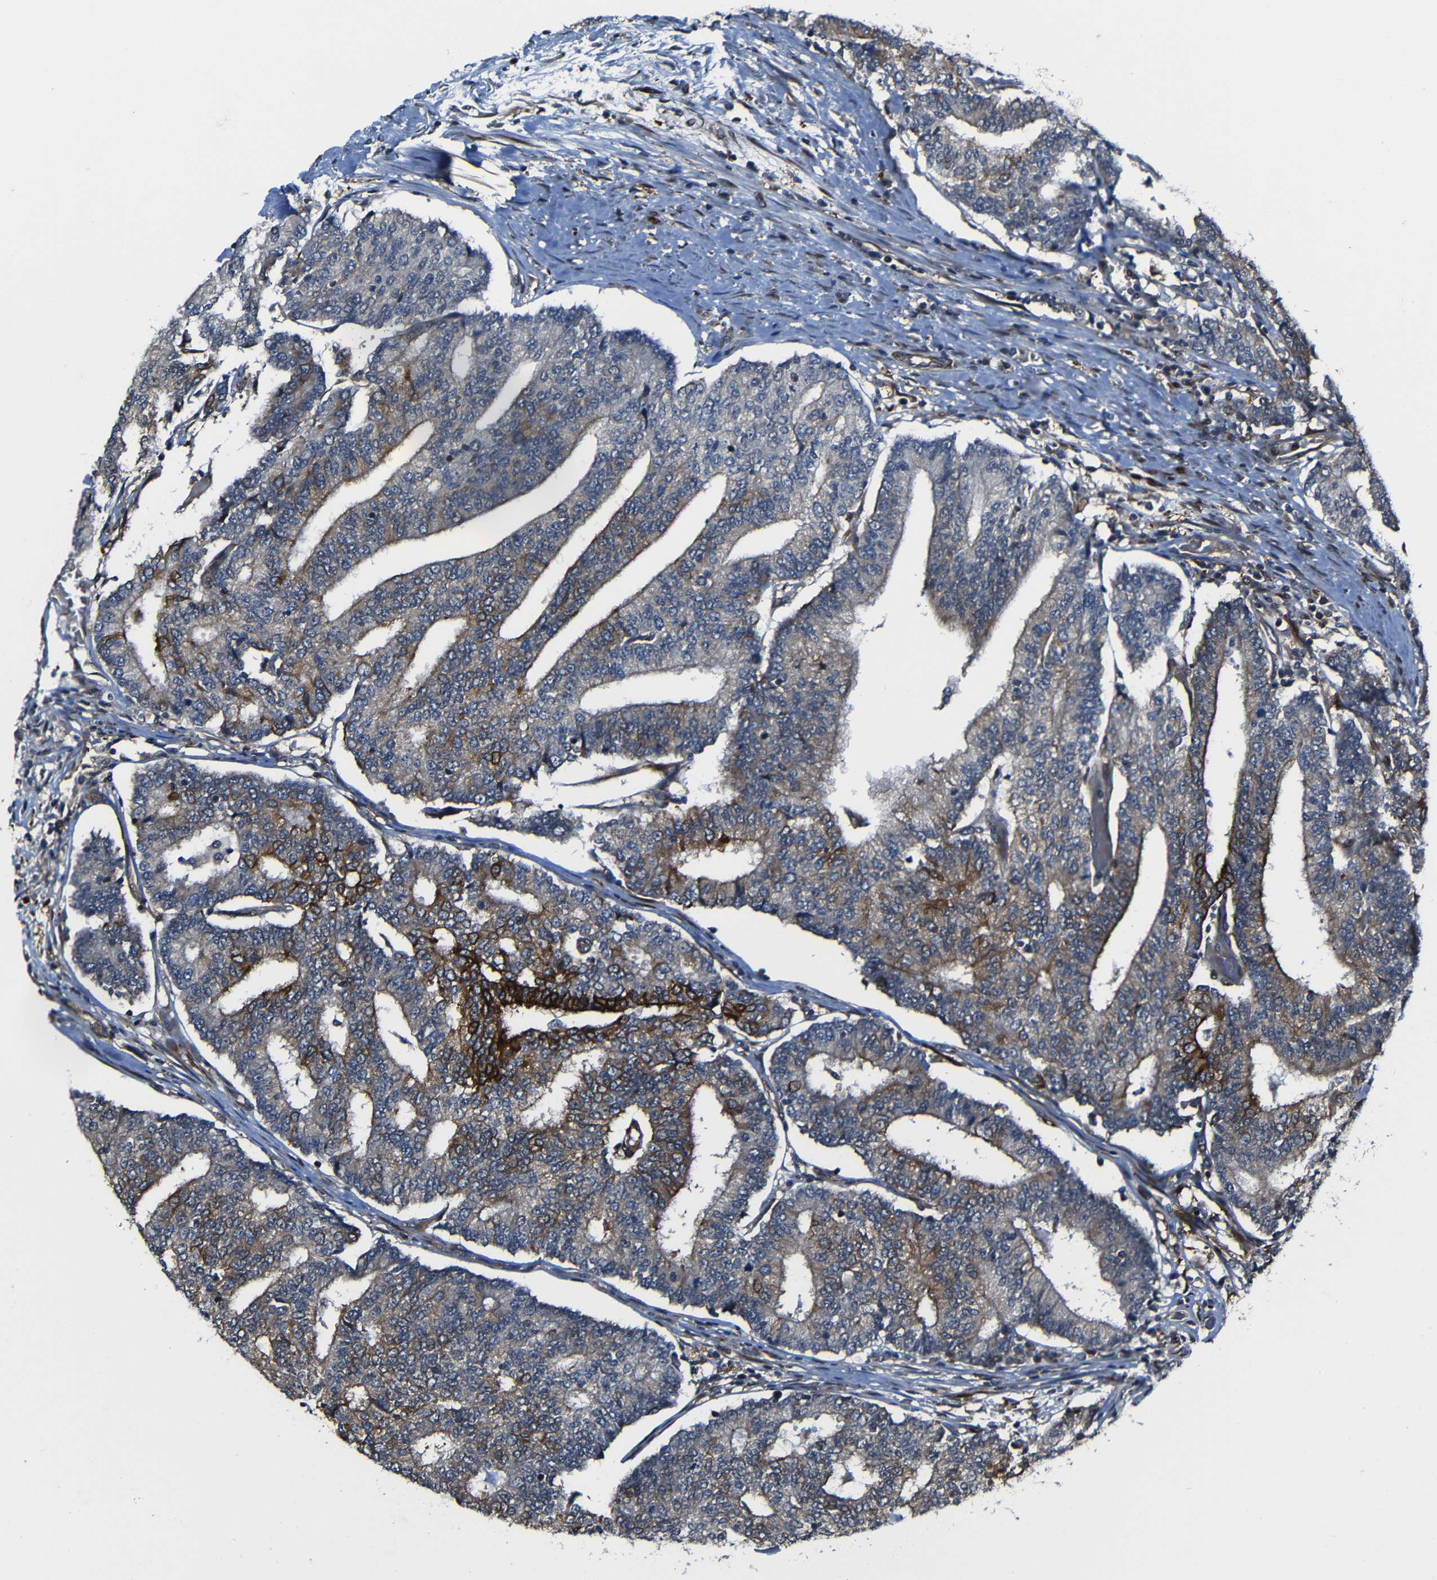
{"staining": {"intensity": "strong", "quantity": "<25%", "location": "cytoplasmic/membranous"}, "tissue": "prostate cancer", "cell_type": "Tumor cells", "image_type": "cancer", "snomed": [{"axis": "morphology", "description": "Normal tissue, NOS"}, {"axis": "morphology", "description": "Adenocarcinoma, High grade"}, {"axis": "topography", "description": "Prostate"}, {"axis": "topography", "description": "Seminal veicle"}], "caption": "The image demonstrates immunohistochemical staining of prostate cancer (adenocarcinoma (high-grade)). There is strong cytoplasmic/membranous expression is present in approximately <25% of tumor cells.", "gene": "KIAA0513", "patient": {"sex": "male", "age": 55}}